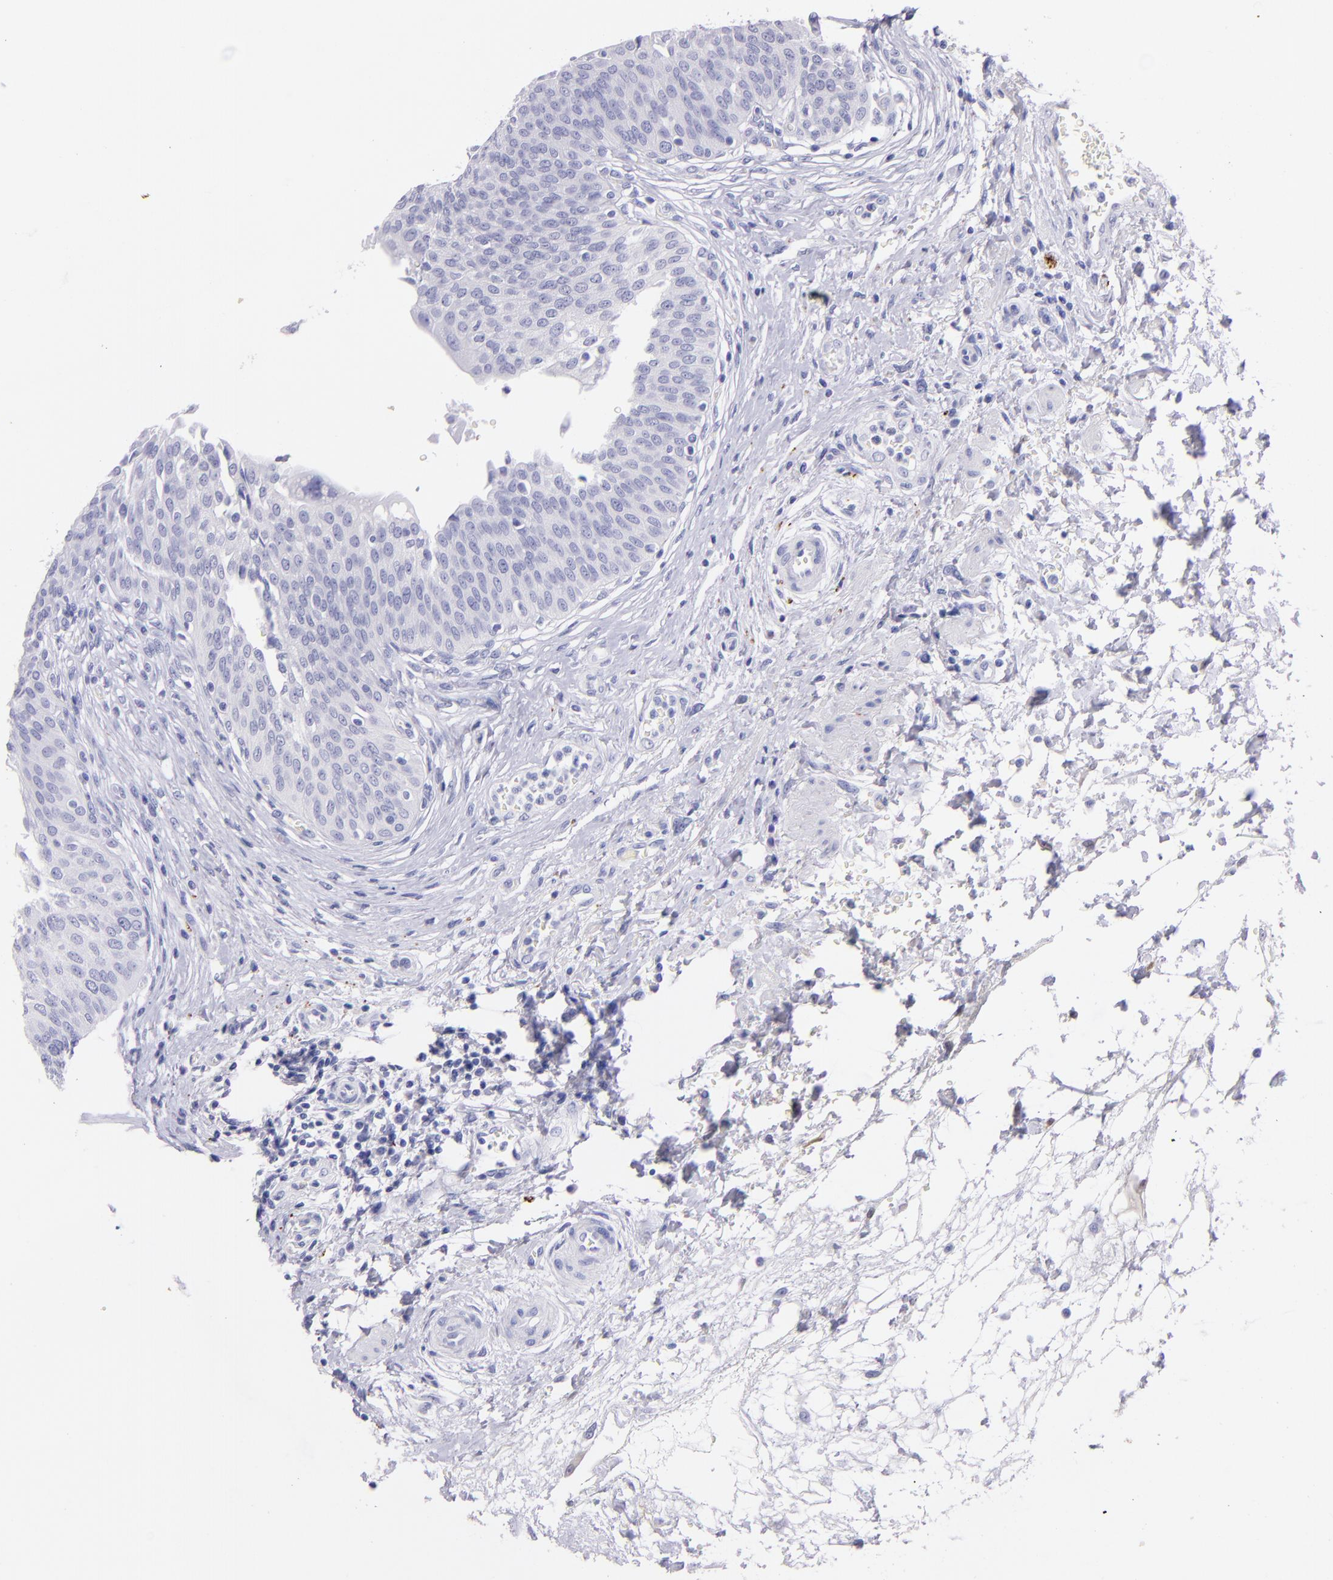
{"staining": {"intensity": "negative", "quantity": "none", "location": "none"}, "tissue": "urinary bladder", "cell_type": "Urothelial cells", "image_type": "normal", "snomed": [{"axis": "morphology", "description": "Normal tissue, NOS"}, {"axis": "topography", "description": "Smooth muscle"}, {"axis": "topography", "description": "Urinary bladder"}], "caption": "Protein analysis of benign urinary bladder displays no significant positivity in urothelial cells. (DAB (3,3'-diaminobenzidine) IHC with hematoxylin counter stain).", "gene": "UCHL1", "patient": {"sex": "male", "age": 35}}